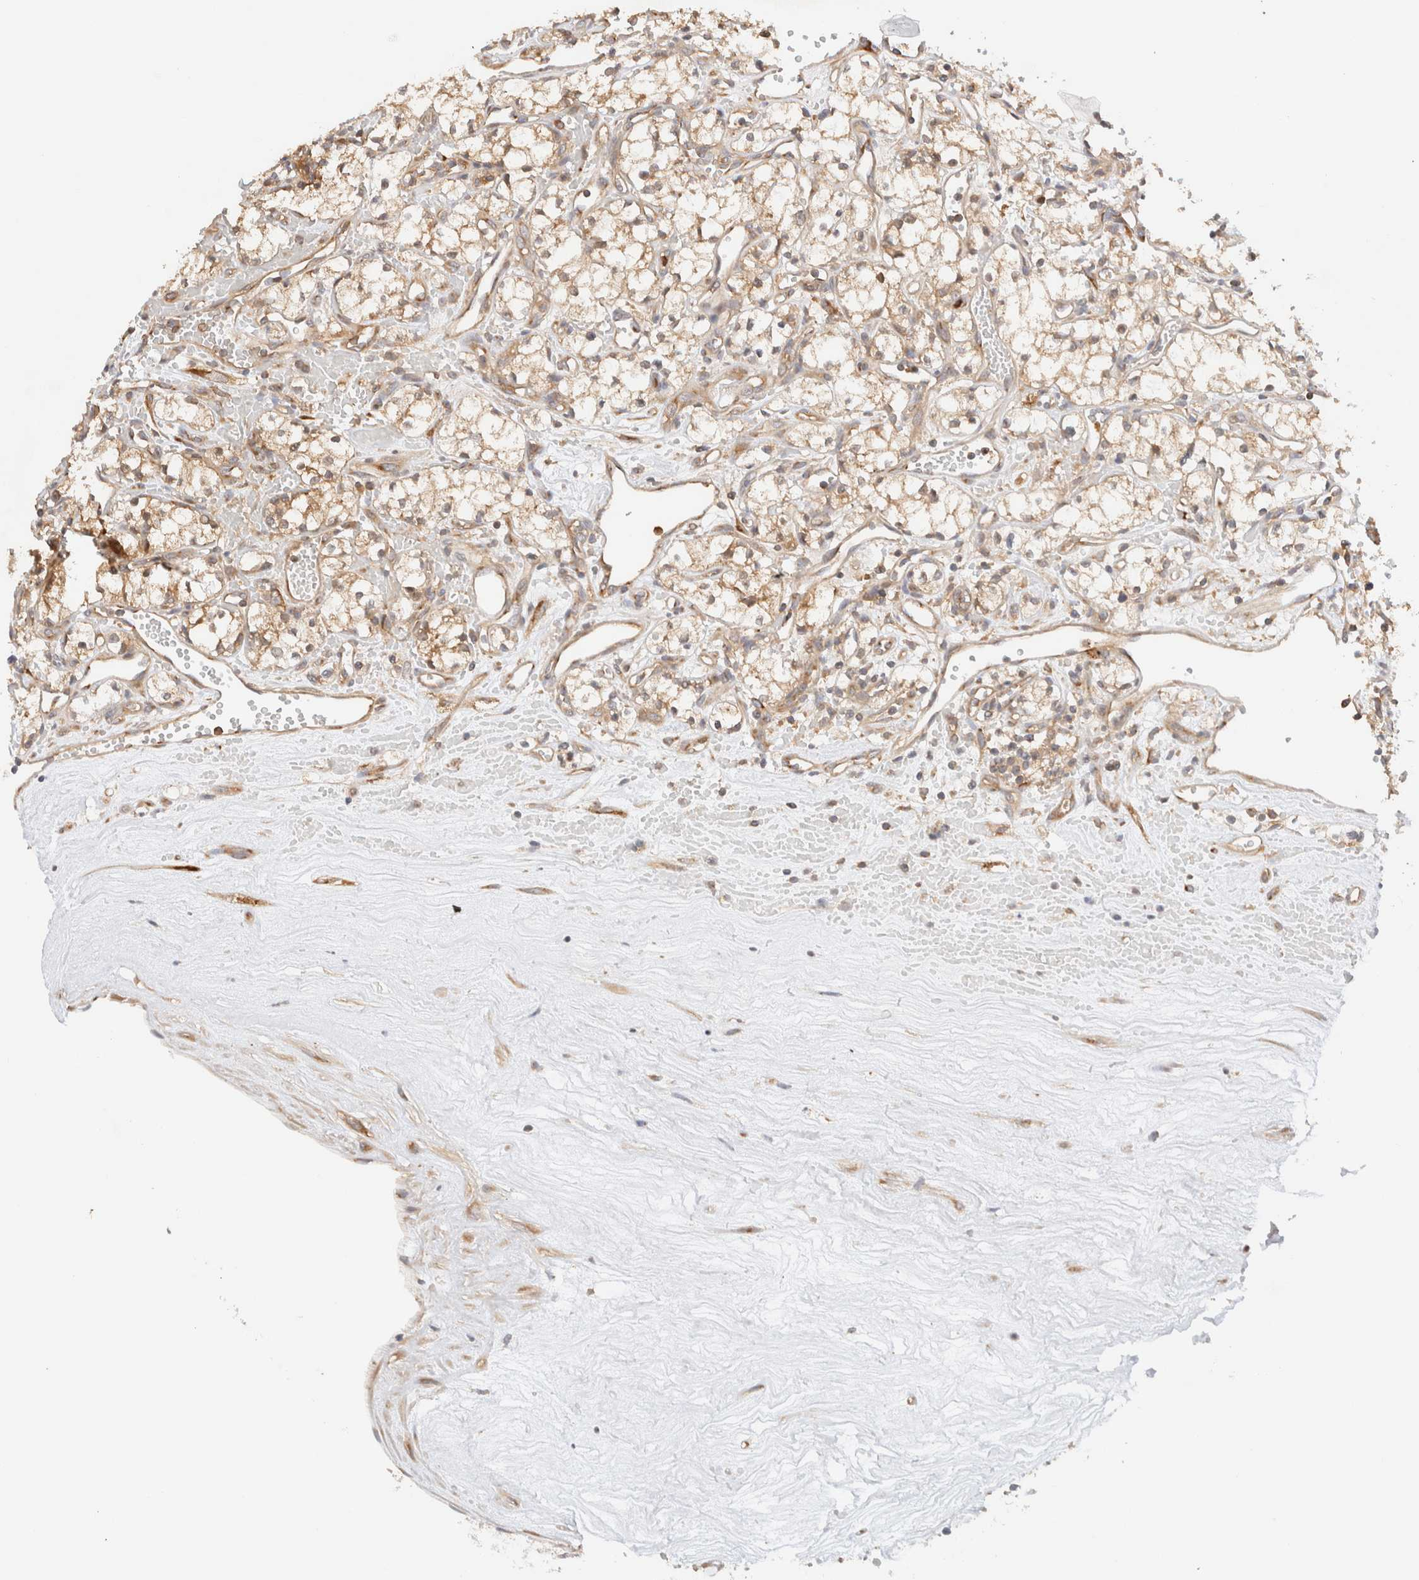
{"staining": {"intensity": "moderate", "quantity": ">75%", "location": "cytoplasmic/membranous"}, "tissue": "renal cancer", "cell_type": "Tumor cells", "image_type": "cancer", "snomed": [{"axis": "morphology", "description": "Adenocarcinoma, NOS"}, {"axis": "topography", "description": "Kidney"}], "caption": "Immunohistochemical staining of renal cancer reveals moderate cytoplasmic/membranous protein positivity in about >75% of tumor cells.", "gene": "RABEP1", "patient": {"sex": "male", "age": 59}}